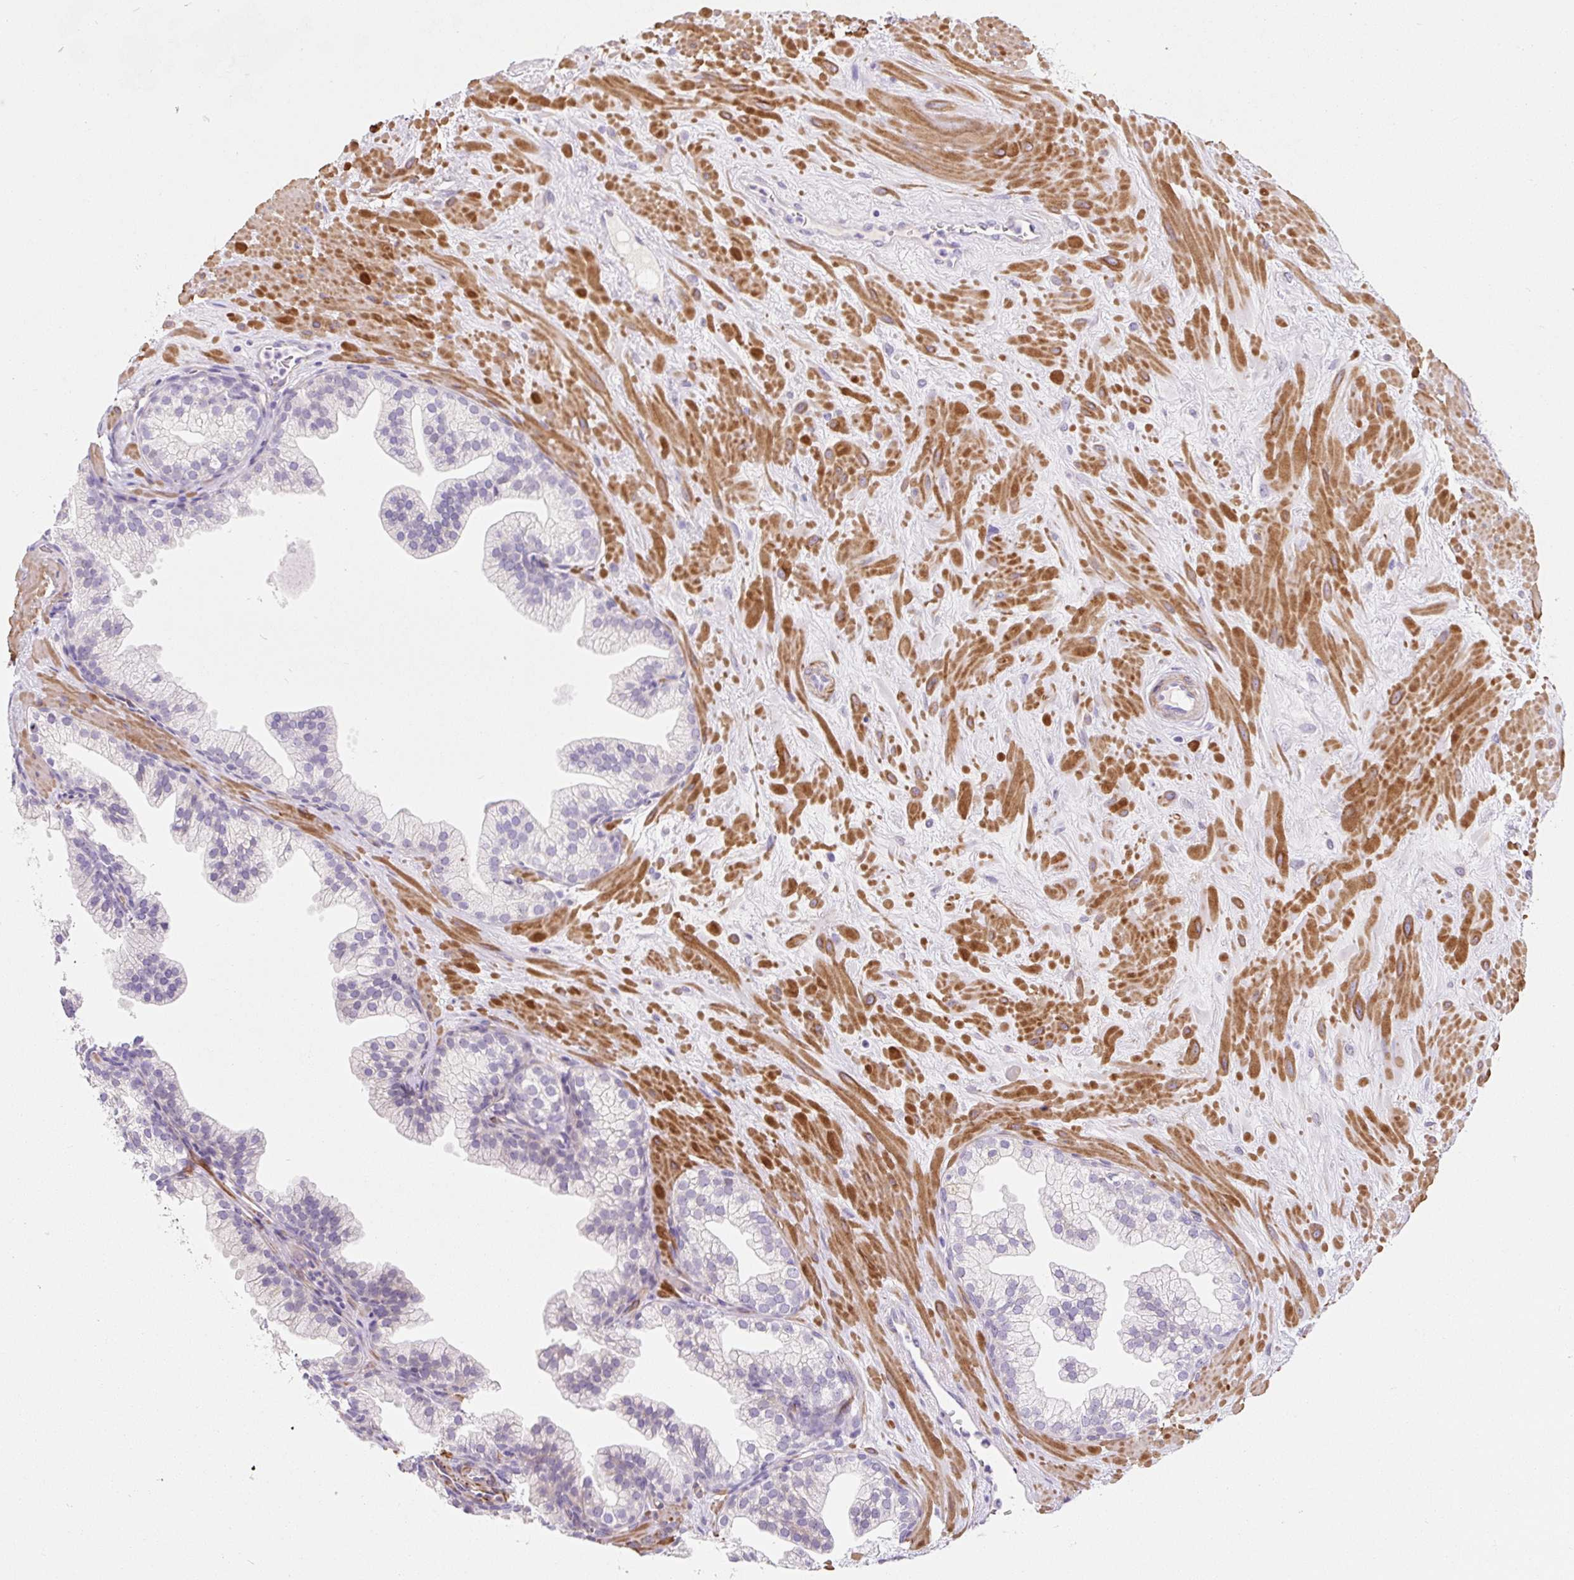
{"staining": {"intensity": "negative", "quantity": "none", "location": "none"}, "tissue": "prostate", "cell_type": "Glandular cells", "image_type": "normal", "snomed": [{"axis": "morphology", "description": "Normal tissue, NOS"}, {"axis": "topography", "description": "Prostate"}, {"axis": "topography", "description": "Peripheral nerve tissue"}], "caption": "Immunohistochemistry histopathology image of benign prostate: human prostate stained with DAB (3,3'-diaminobenzidine) demonstrates no significant protein expression in glandular cells. Brightfield microscopy of immunohistochemistry stained with DAB (3,3'-diaminobenzidine) (brown) and hematoxylin (blue), captured at high magnification.", "gene": "CCL25", "patient": {"sex": "male", "age": 61}}